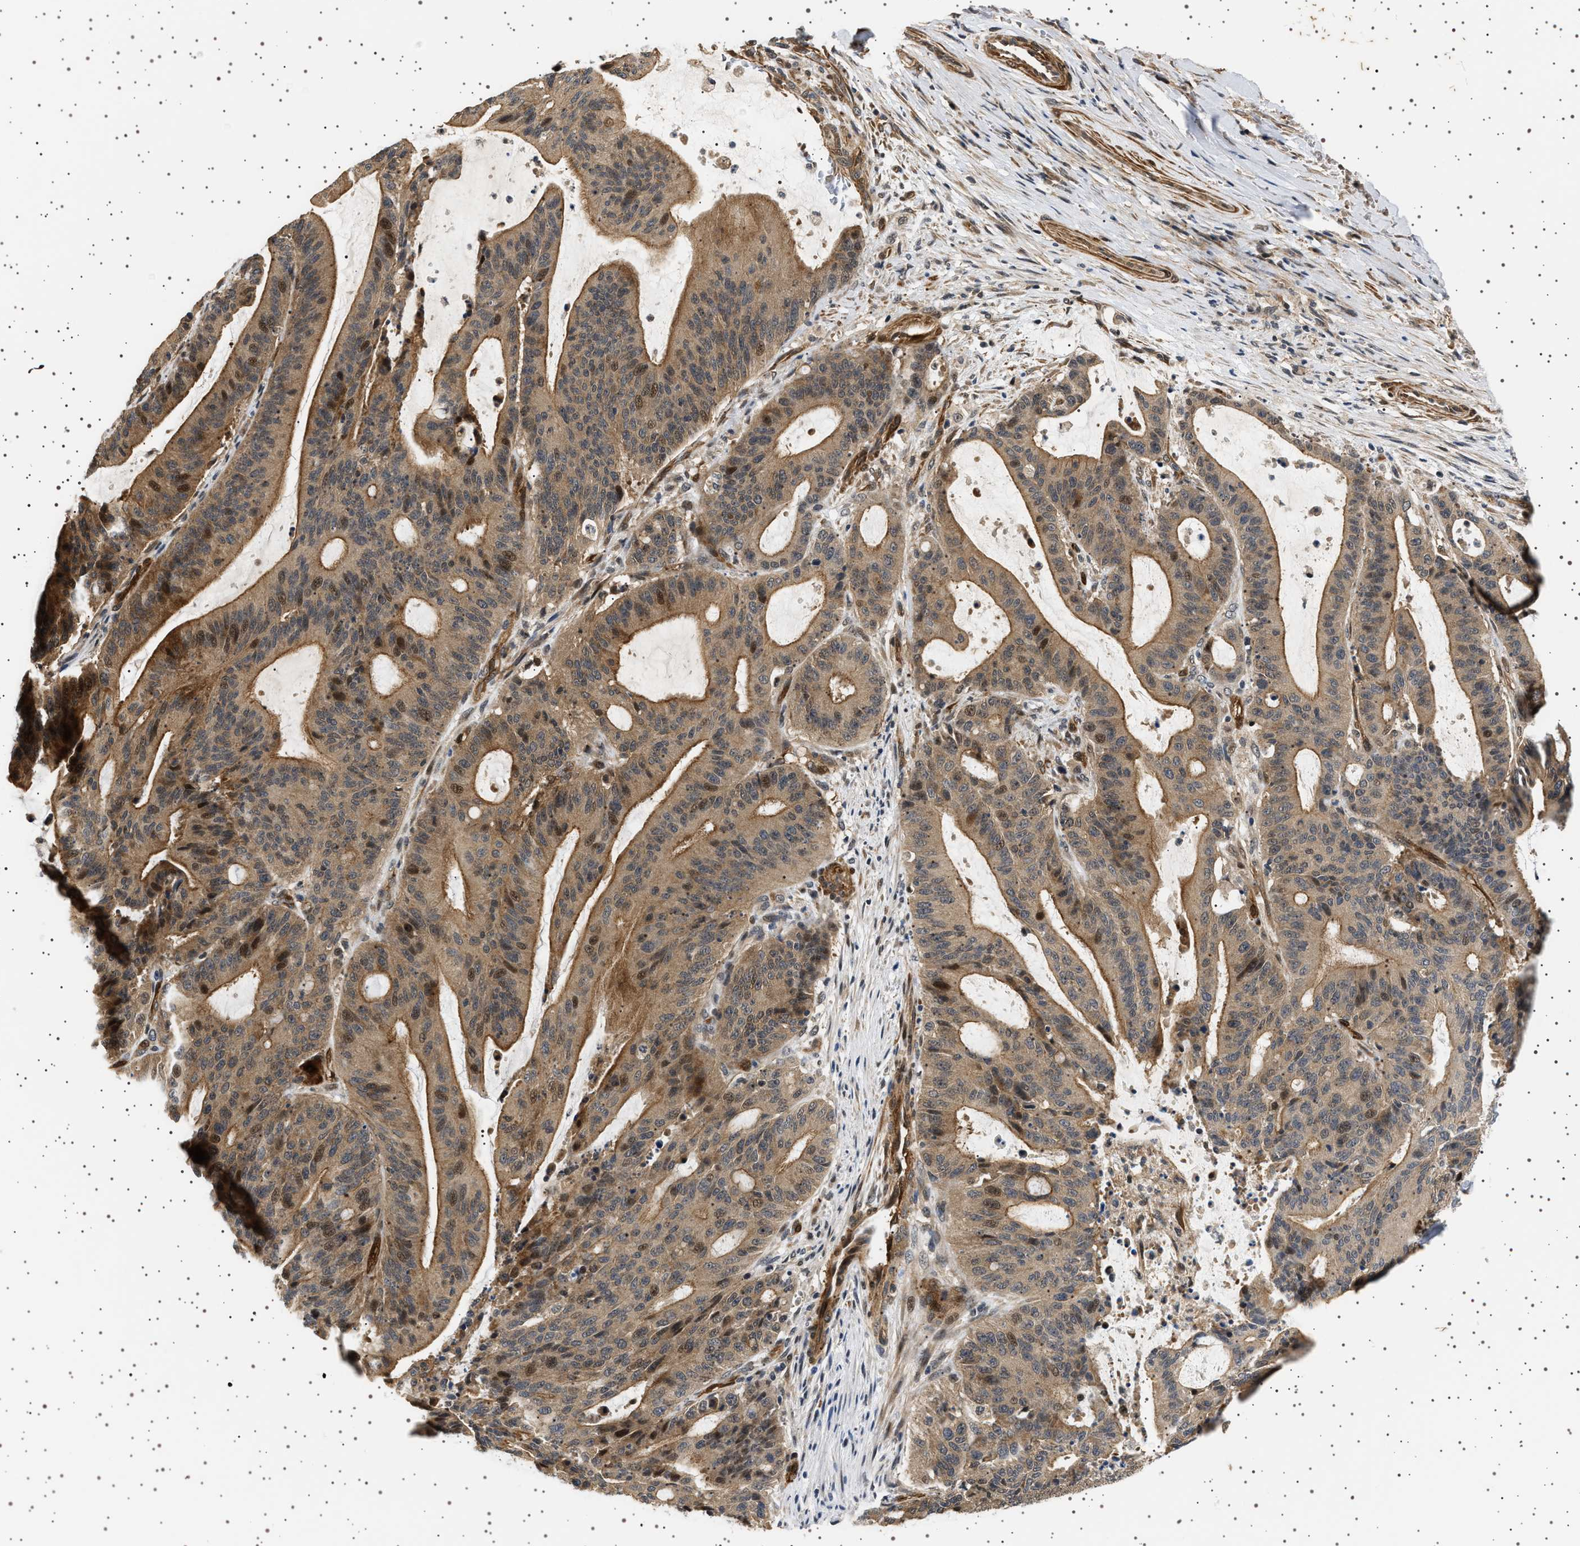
{"staining": {"intensity": "moderate", "quantity": ">75%", "location": "cytoplasmic/membranous,nuclear"}, "tissue": "liver cancer", "cell_type": "Tumor cells", "image_type": "cancer", "snomed": [{"axis": "morphology", "description": "Normal tissue, NOS"}, {"axis": "morphology", "description": "Cholangiocarcinoma"}, {"axis": "topography", "description": "Liver"}, {"axis": "topography", "description": "Peripheral nerve tissue"}], "caption": "Liver cancer was stained to show a protein in brown. There is medium levels of moderate cytoplasmic/membranous and nuclear positivity in approximately >75% of tumor cells.", "gene": "BAG3", "patient": {"sex": "female", "age": 73}}